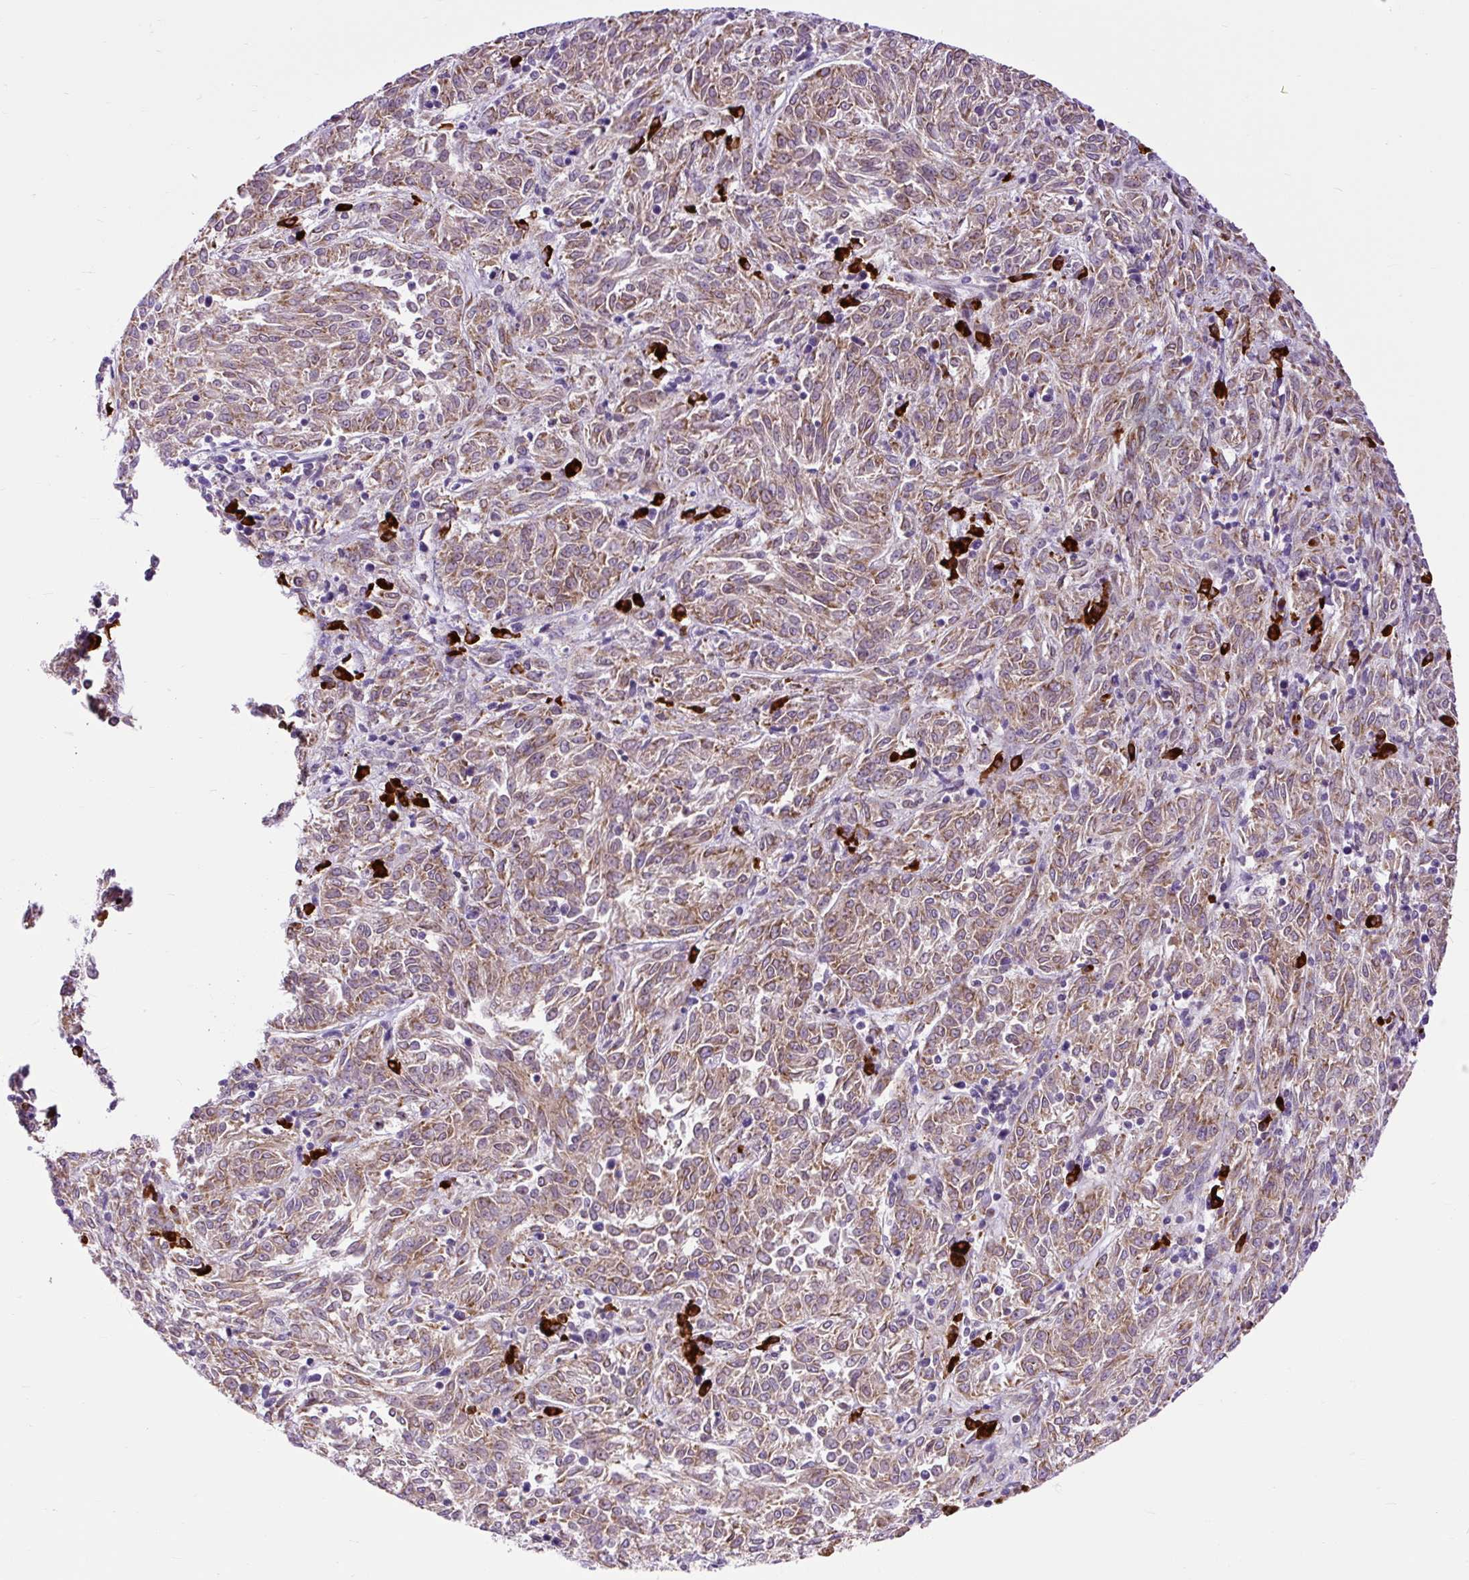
{"staining": {"intensity": "moderate", "quantity": ">75%", "location": "cytoplasmic/membranous"}, "tissue": "melanoma", "cell_type": "Tumor cells", "image_type": "cancer", "snomed": [{"axis": "morphology", "description": "Malignant melanoma, NOS"}, {"axis": "topography", "description": "Skin"}], "caption": "Protein expression analysis of malignant melanoma displays moderate cytoplasmic/membranous expression in about >75% of tumor cells. (Brightfield microscopy of DAB IHC at high magnification).", "gene": "DDOST", "patient": {"sex": "female", "age": 72}}